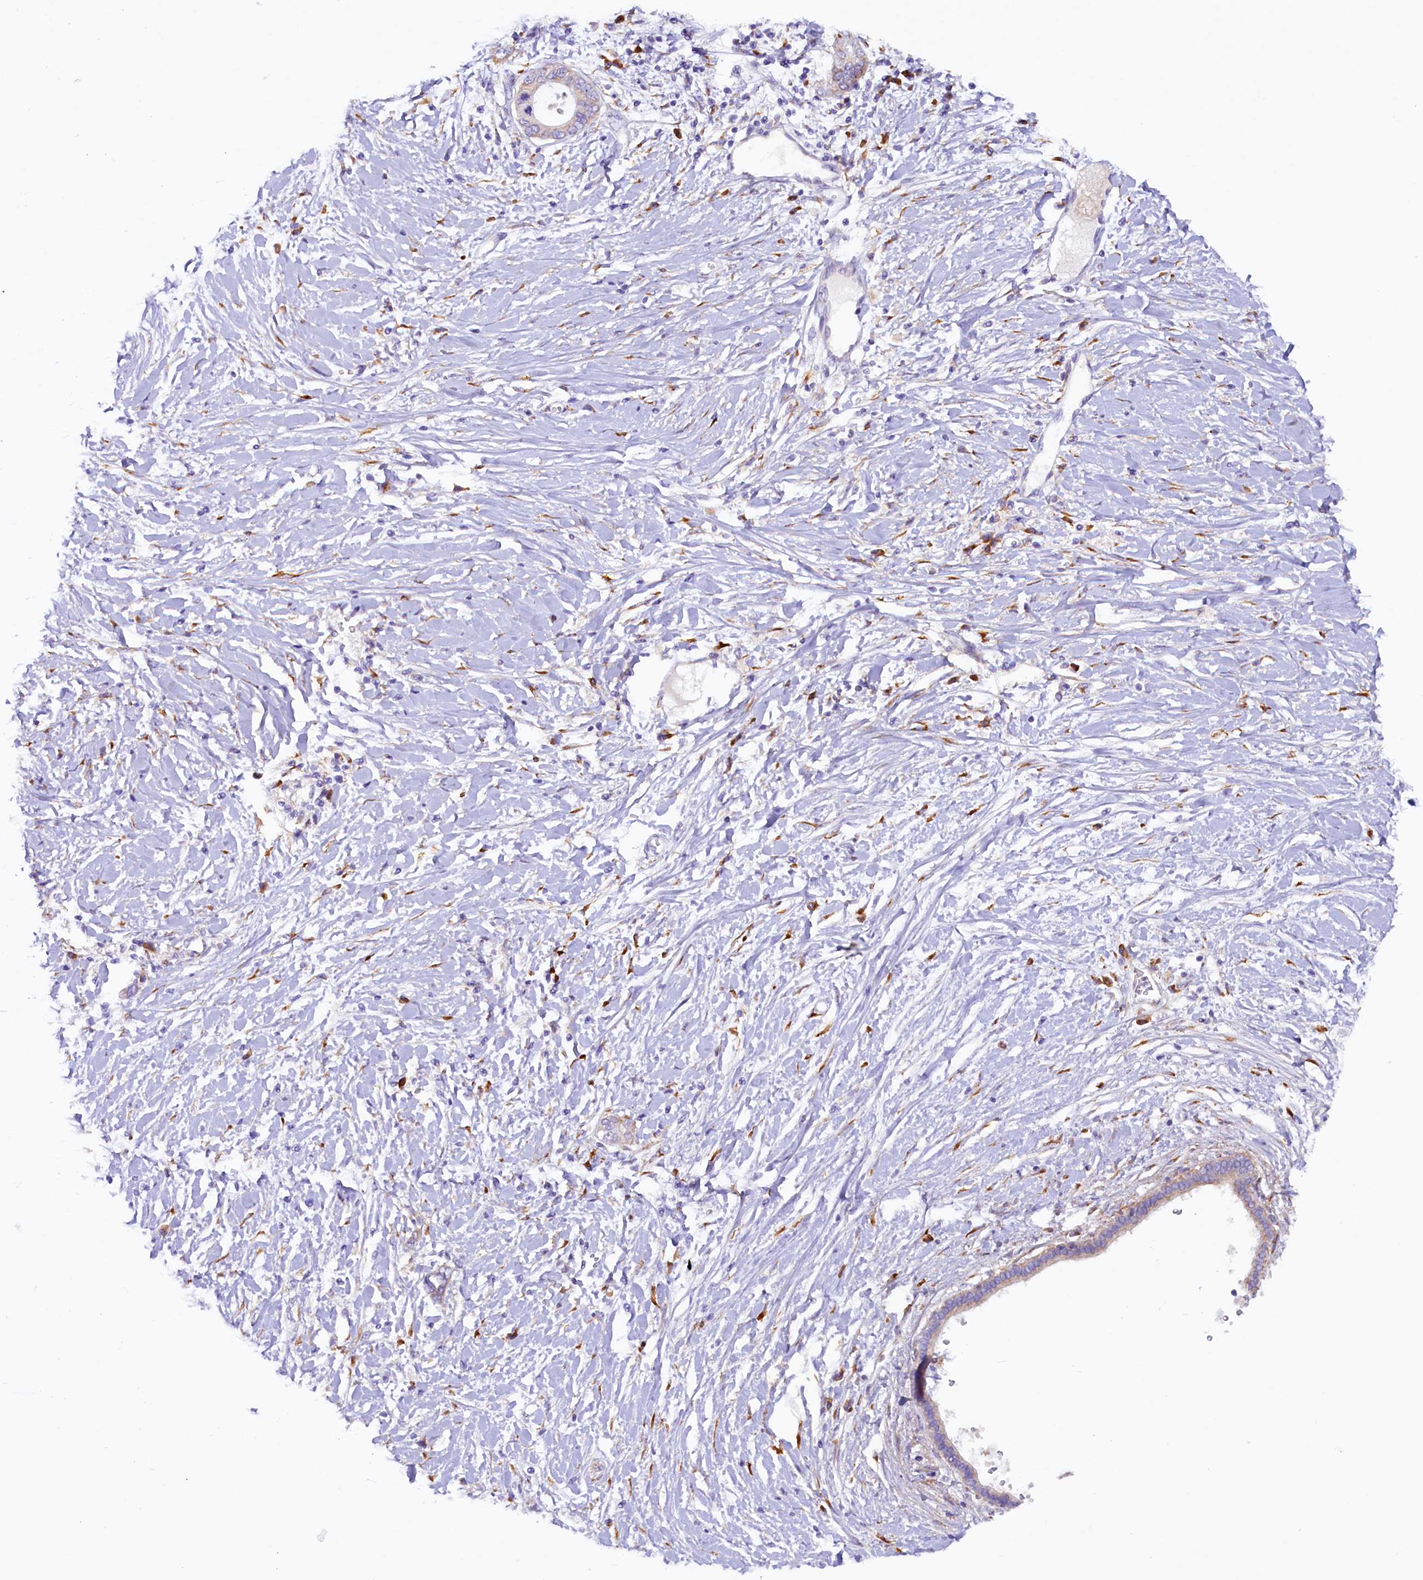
{"staining": {"intensity": "weak", "quantity": "<25%", "location": "cytoplasmic/membranous"}, "tissue": "pancreatic cancer", "cell_type": "Tumor cells", "image_type": "cancer", "snomed": [{"axis": "morphology", "description": "Normal tissue, NOS"}, {"axis": "morphology", "description": "Adenocarcinoma, NOS"}, {"axis": "topography", "description": "Pancreas"}, {"axis": "topography", "description": "Peripheral nerve tissue"}], "caption": "Adenocarcinoma (pancreatic) was stained to show a protein in brown. There is no significant staining in tumor cells.", "gene": "SSC5D", "patient": {"sex": "male", "age": 59}}